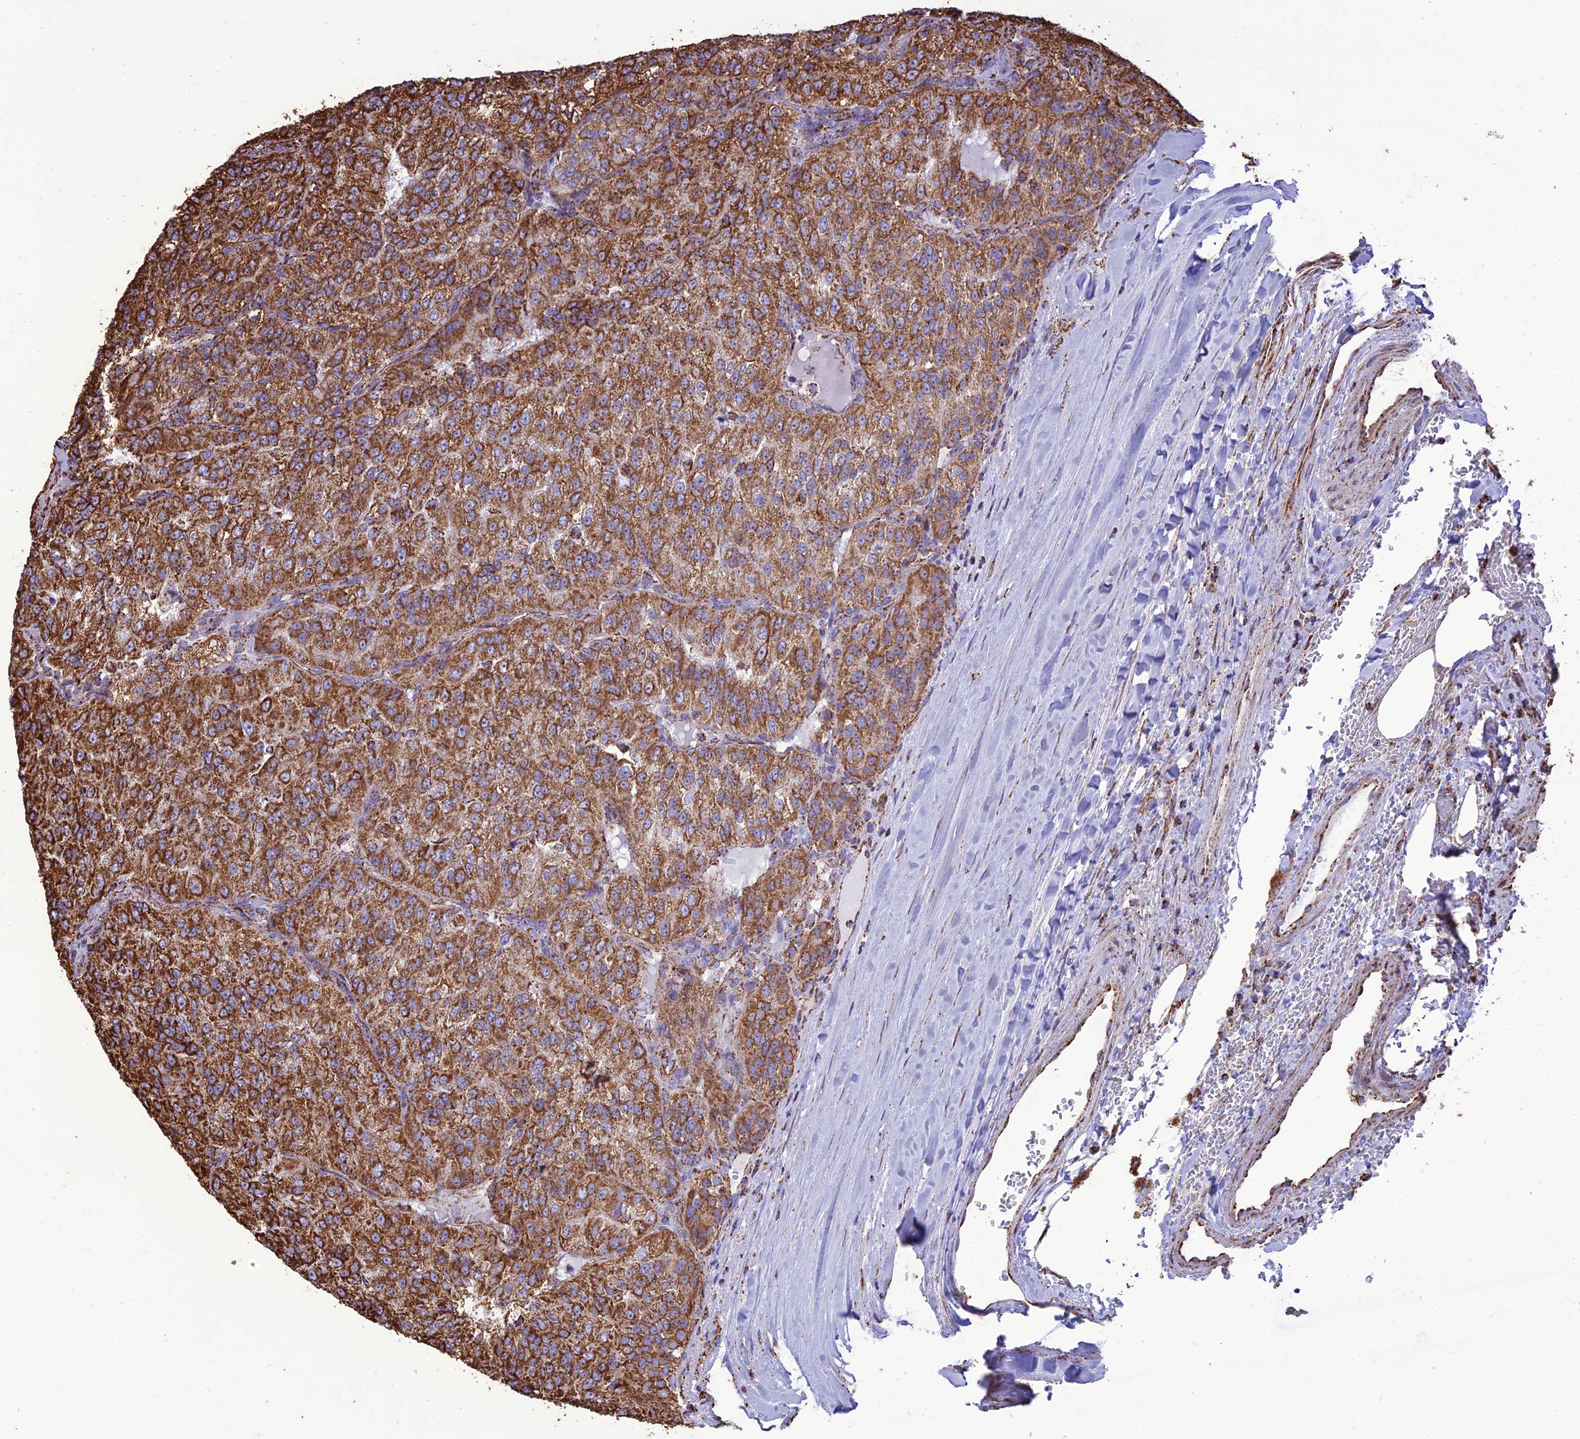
{"staining": {"intensity": "strong", "quantity": ">75%", "location": "cytoplasmic/membranous"}, "tissue": "renal cancer", "cell_type": "Tumor cells", "image_type": "cancer", "snomed": [{"axis": "morphology", "description": "Adenocarcinoma, NOS"}, {"axis": "topography", "description": "Kidney"}], "caption": "A high-resolution image shows immunohistochemistry (IHC) staining of adenocarcinoma (renal), which reveals strong cytoplasmic/membranous staining in approximately >75% of tumor cells.", "gene": "NDUFAF1", "patient": {"sex": "female", "age": 63}}